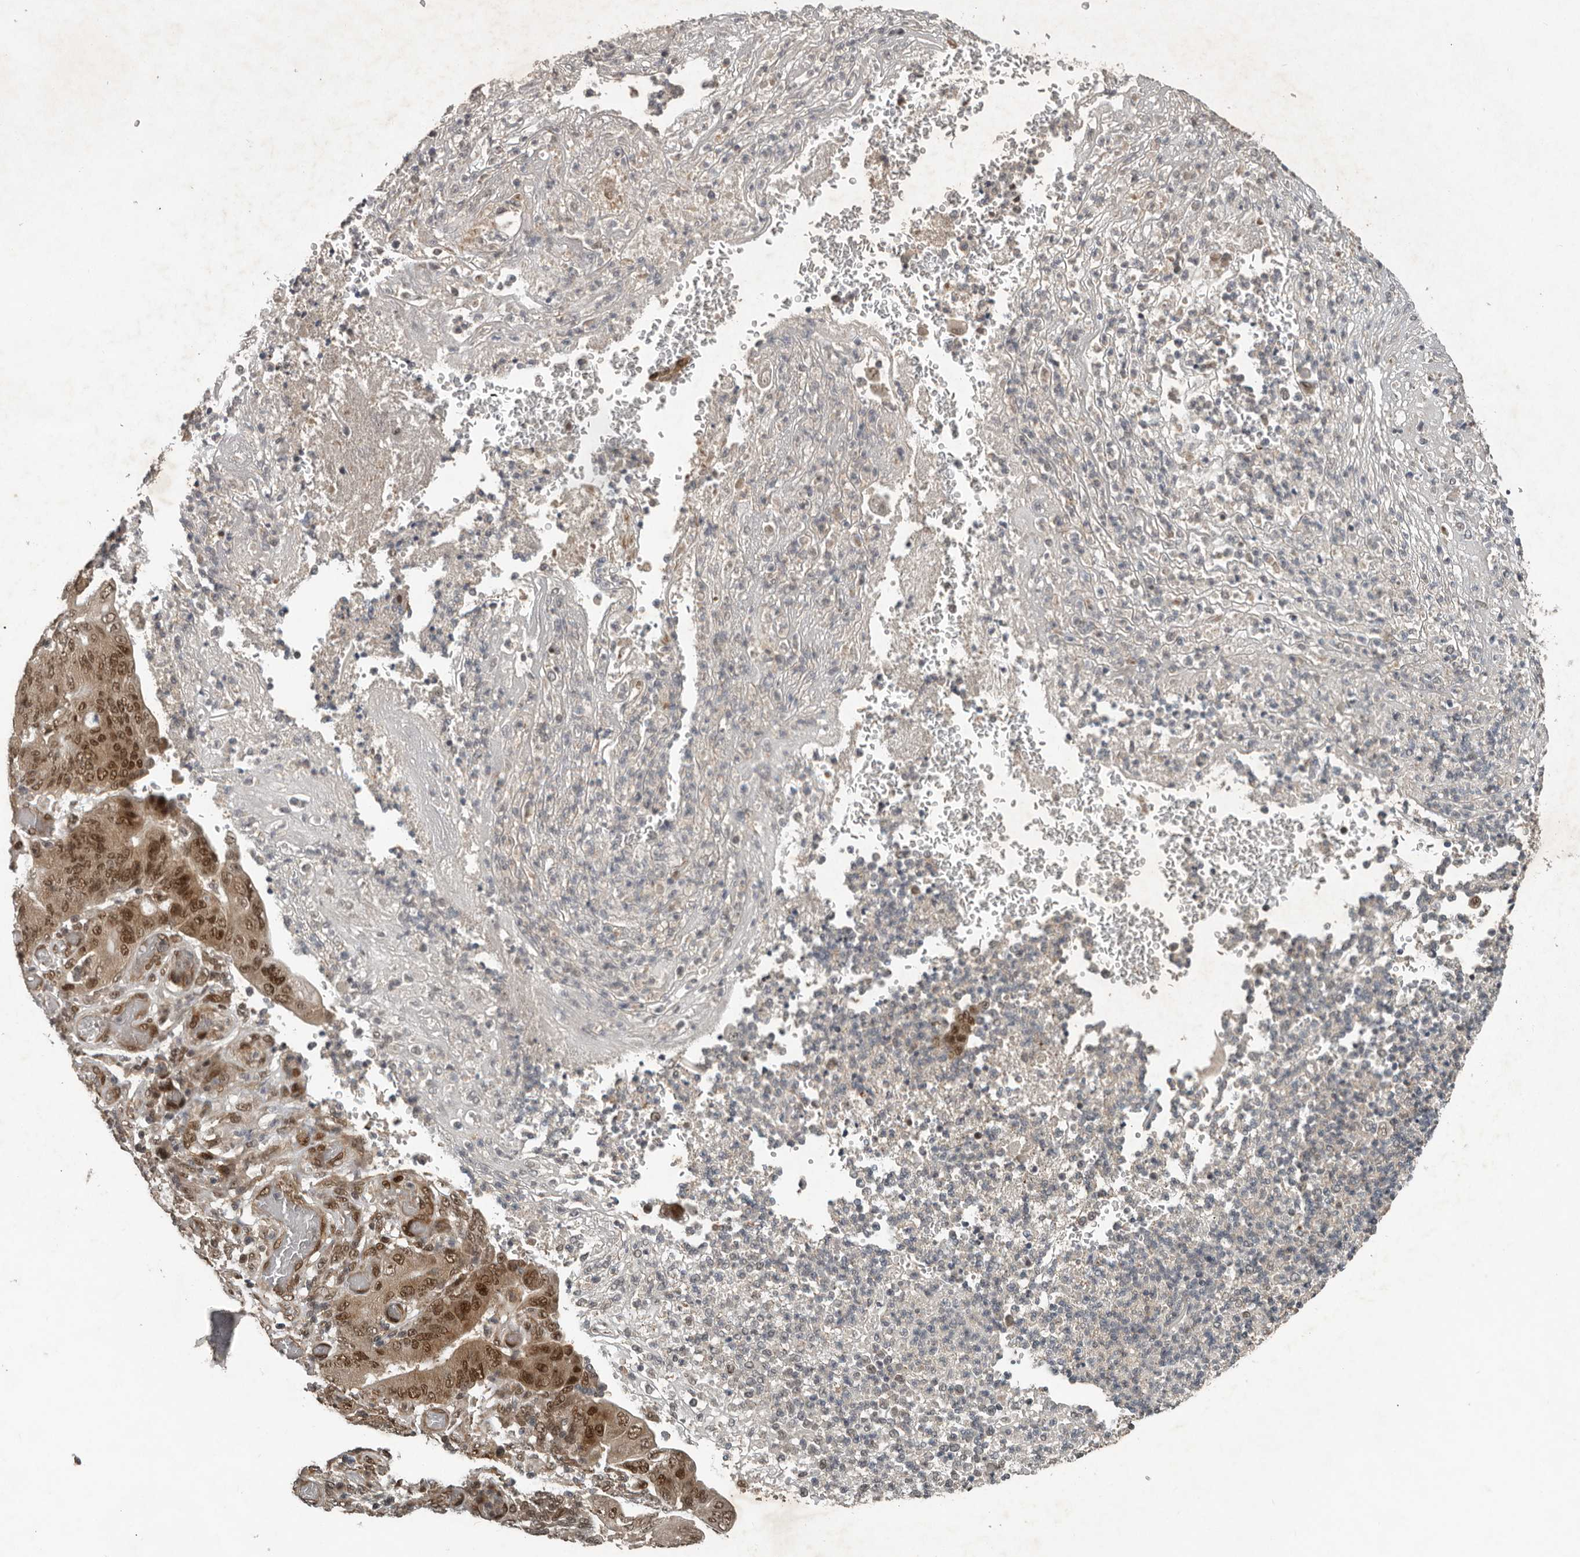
{"staining": {"intensity": "strong", "quantity": ">75%", "location": "cytoplasmic/membranous,nuclear"}, "tissue": "stomach cancer", "cell_type": "Tumor cells", "image_type": "cancer", "snomed": [{"axis": "morphology", "description": "Adenocarcinoma, NOS"}, {"axis": "topography", "description": "Stomach"}], "caption": "Human stomach adenocarcinoma stained with a brown dye demonstrates strong cytoplasmic/membranous and nuclear positive expression in about >75% of tumor cells.", "gene": "CDC27", "patient": {"sex": "female", "age": 73}}